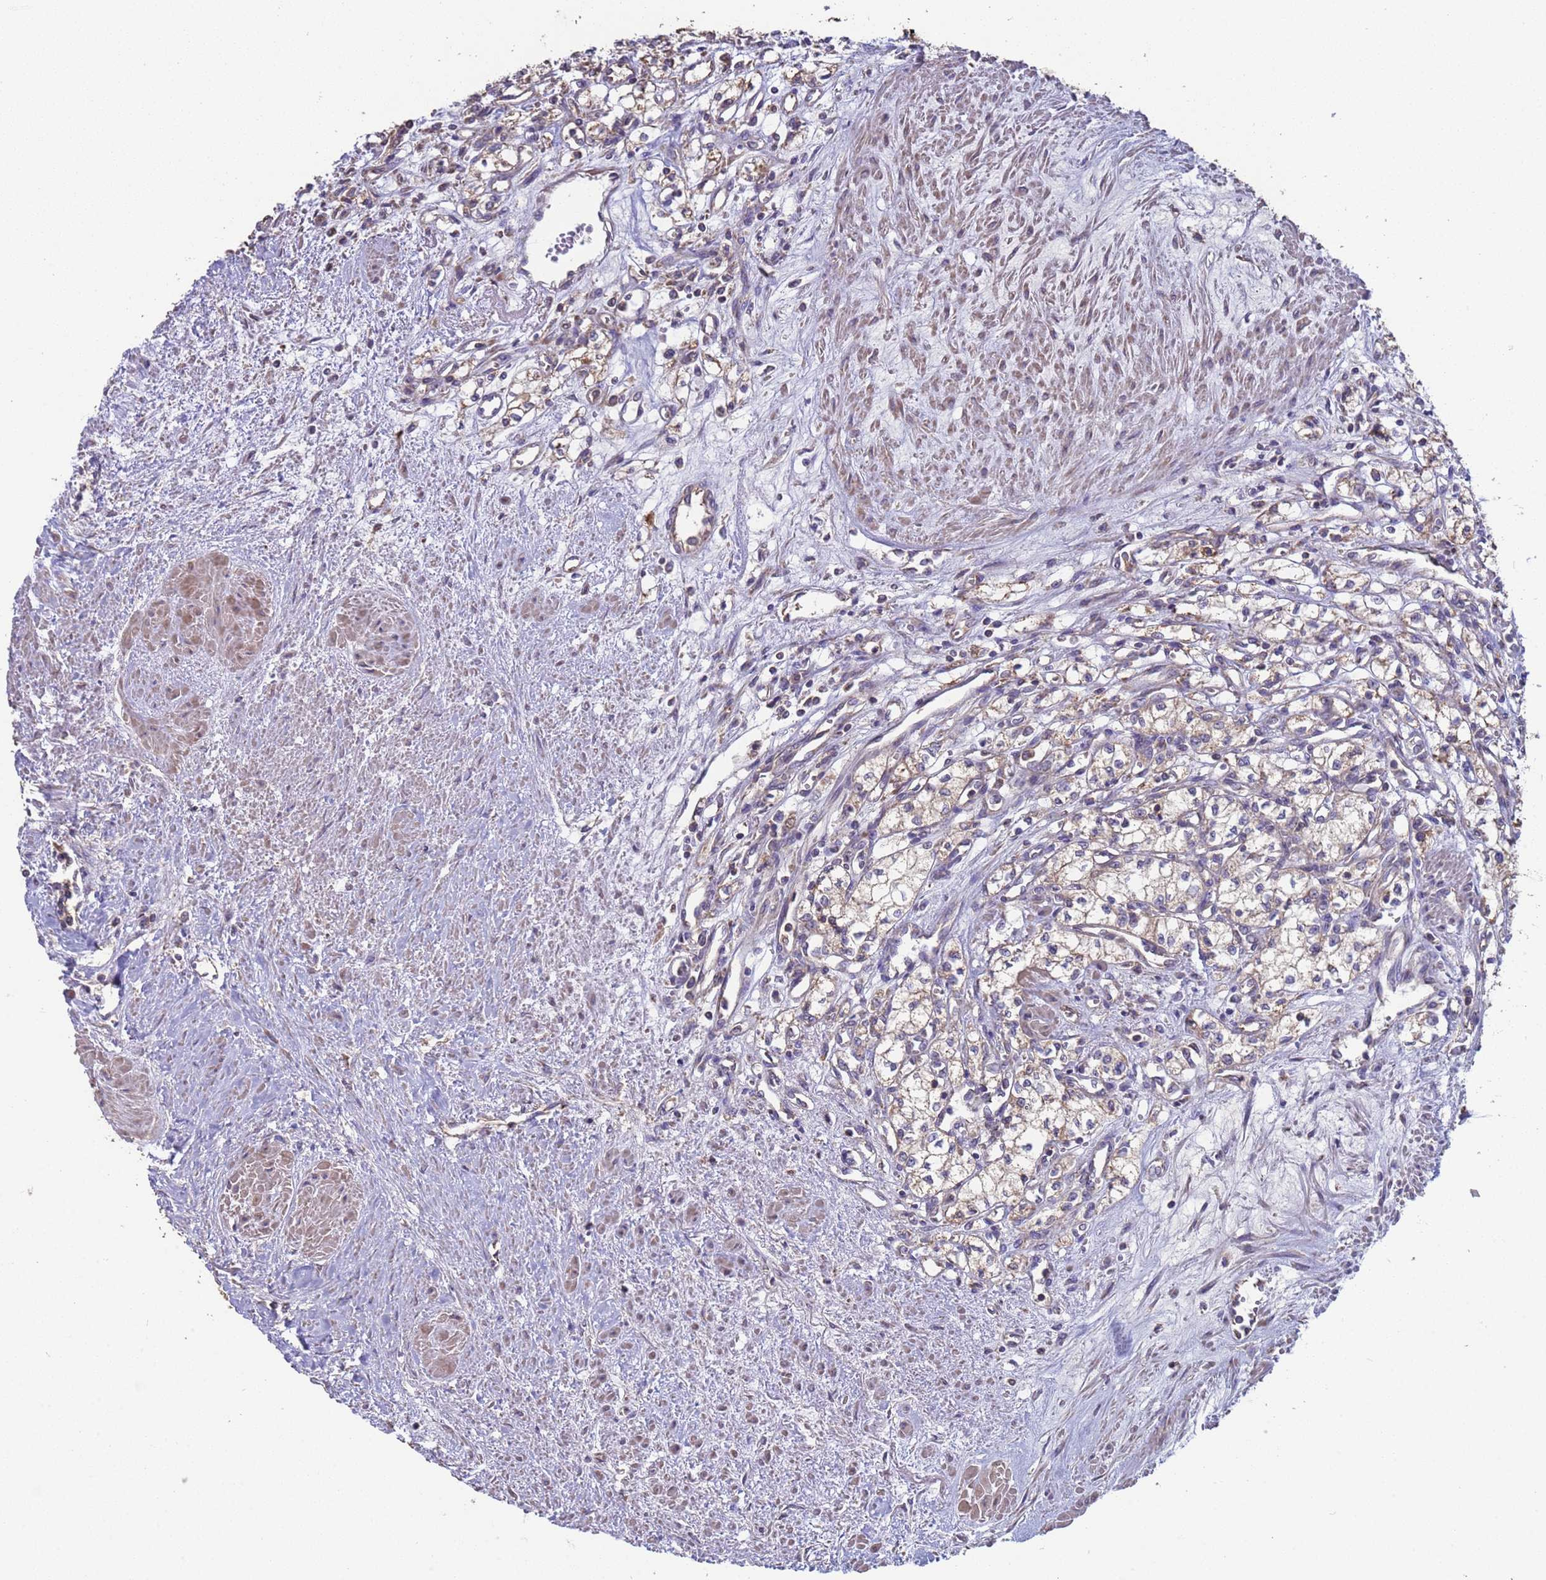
{"staining": {"intensity": "weak", "quantity": ">75%", "location": "cytoplasmic/membranous"}, "tissue": "renal cancer", "cell_type": "Tumor cells", "image_type": "cancer", "snomed": [{"axis": "morphology", "description": "Adenocarcinoma, NOS"}, {"axis": "topography", "description": "Kidney"}], "caption": "This photomicrograph shows immunohistochemistry (IHC) staining of human renal cancer, with low weak cytoplasmic/membranous expression in about >75% of tumor cells.", "gene": "EEF1AKMT1", "patient": {"sex": "male", "age": 59}}